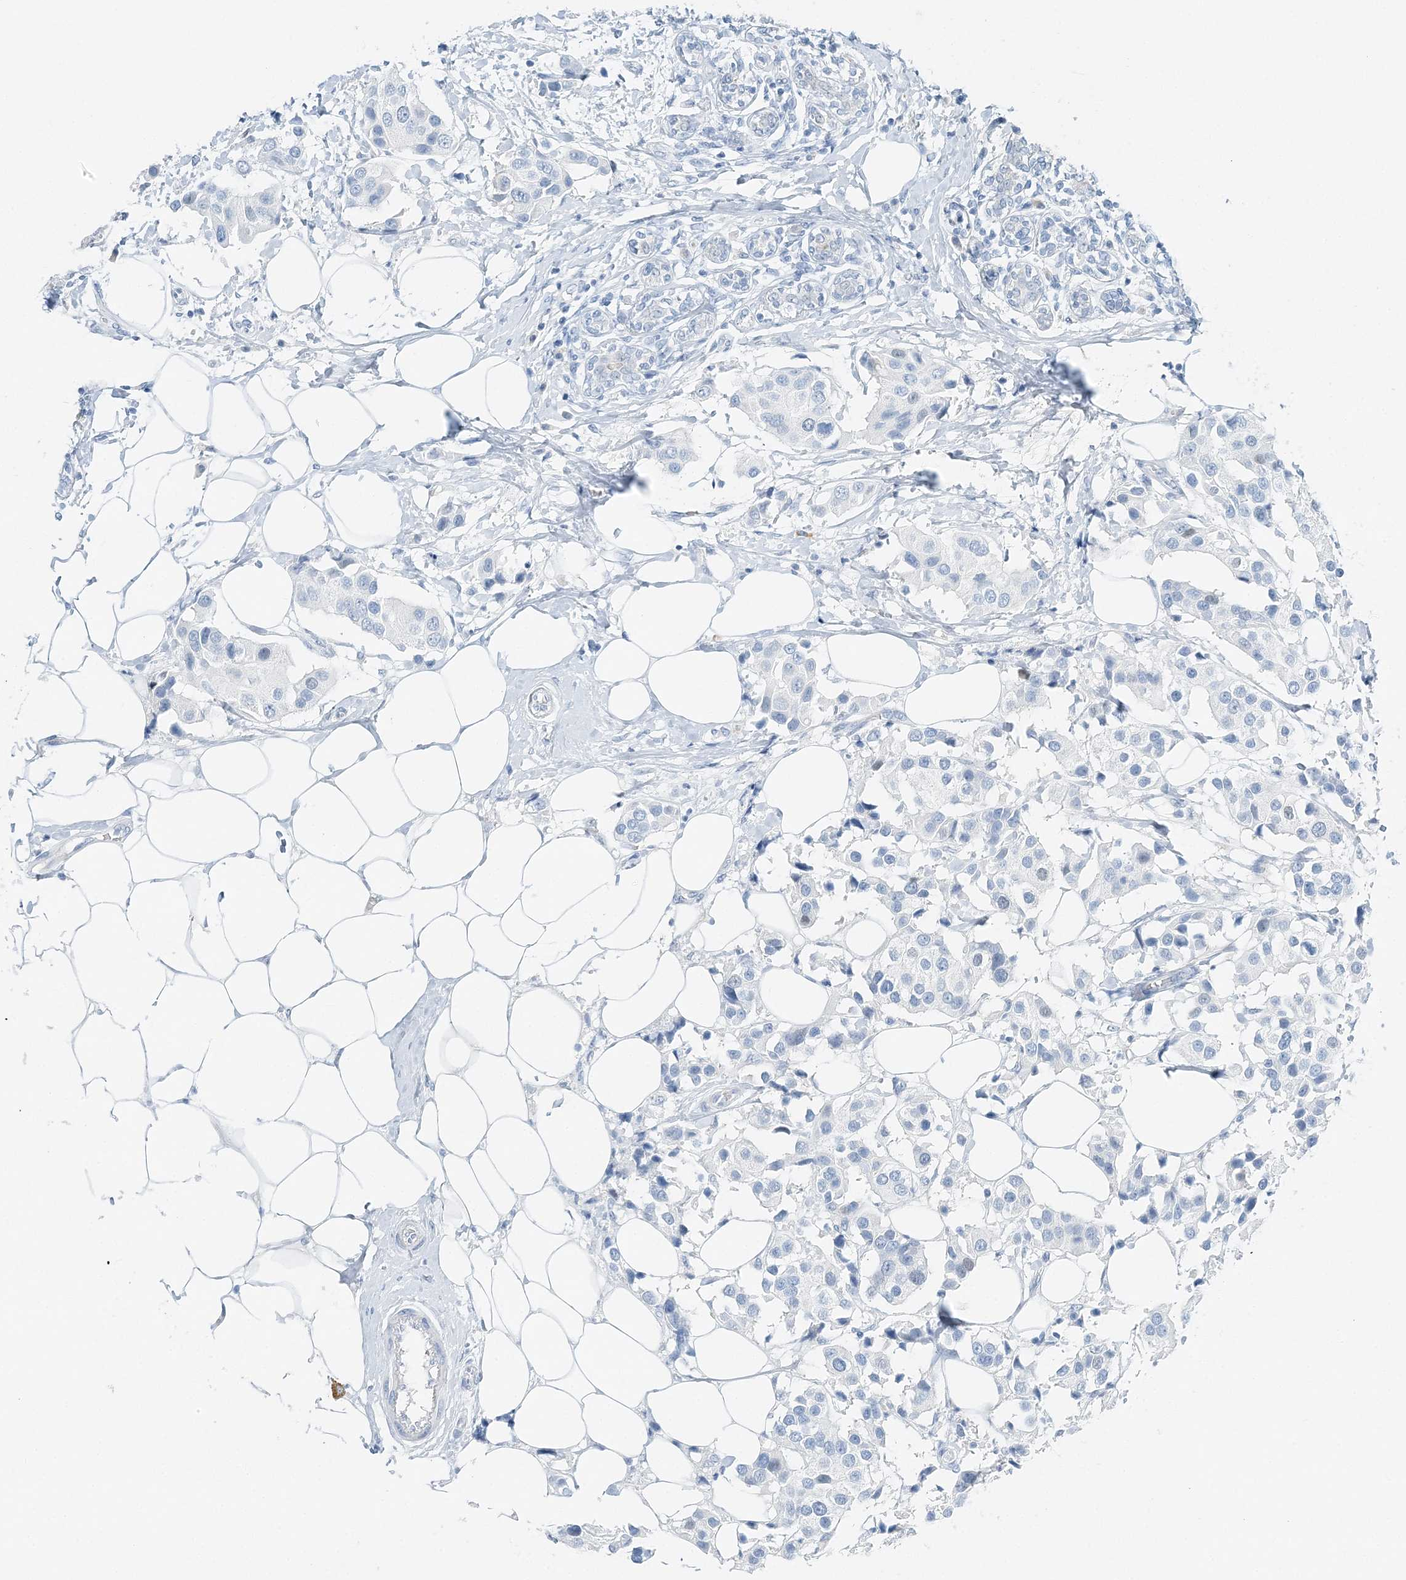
{"staining": {"intensity": "negative", "quantity": "none", "location": "none"}, "tissue": "breast cancer", "cell_type": "Tumor cells", "image_type": "cancer", "snomed": [{"axis": "morphology", "description": "Normal tissue, NOS"}, {"axis": "morphology", "description": "Duct carcinoma"}, {"axis": "topography", "description": "Breast"}], "caption": "A histopathology image of breast cancer stained for a protein displays no brown staining in tumor cells.", "gene": "VILL", "patient": {"sex": "female", "age": 39}}